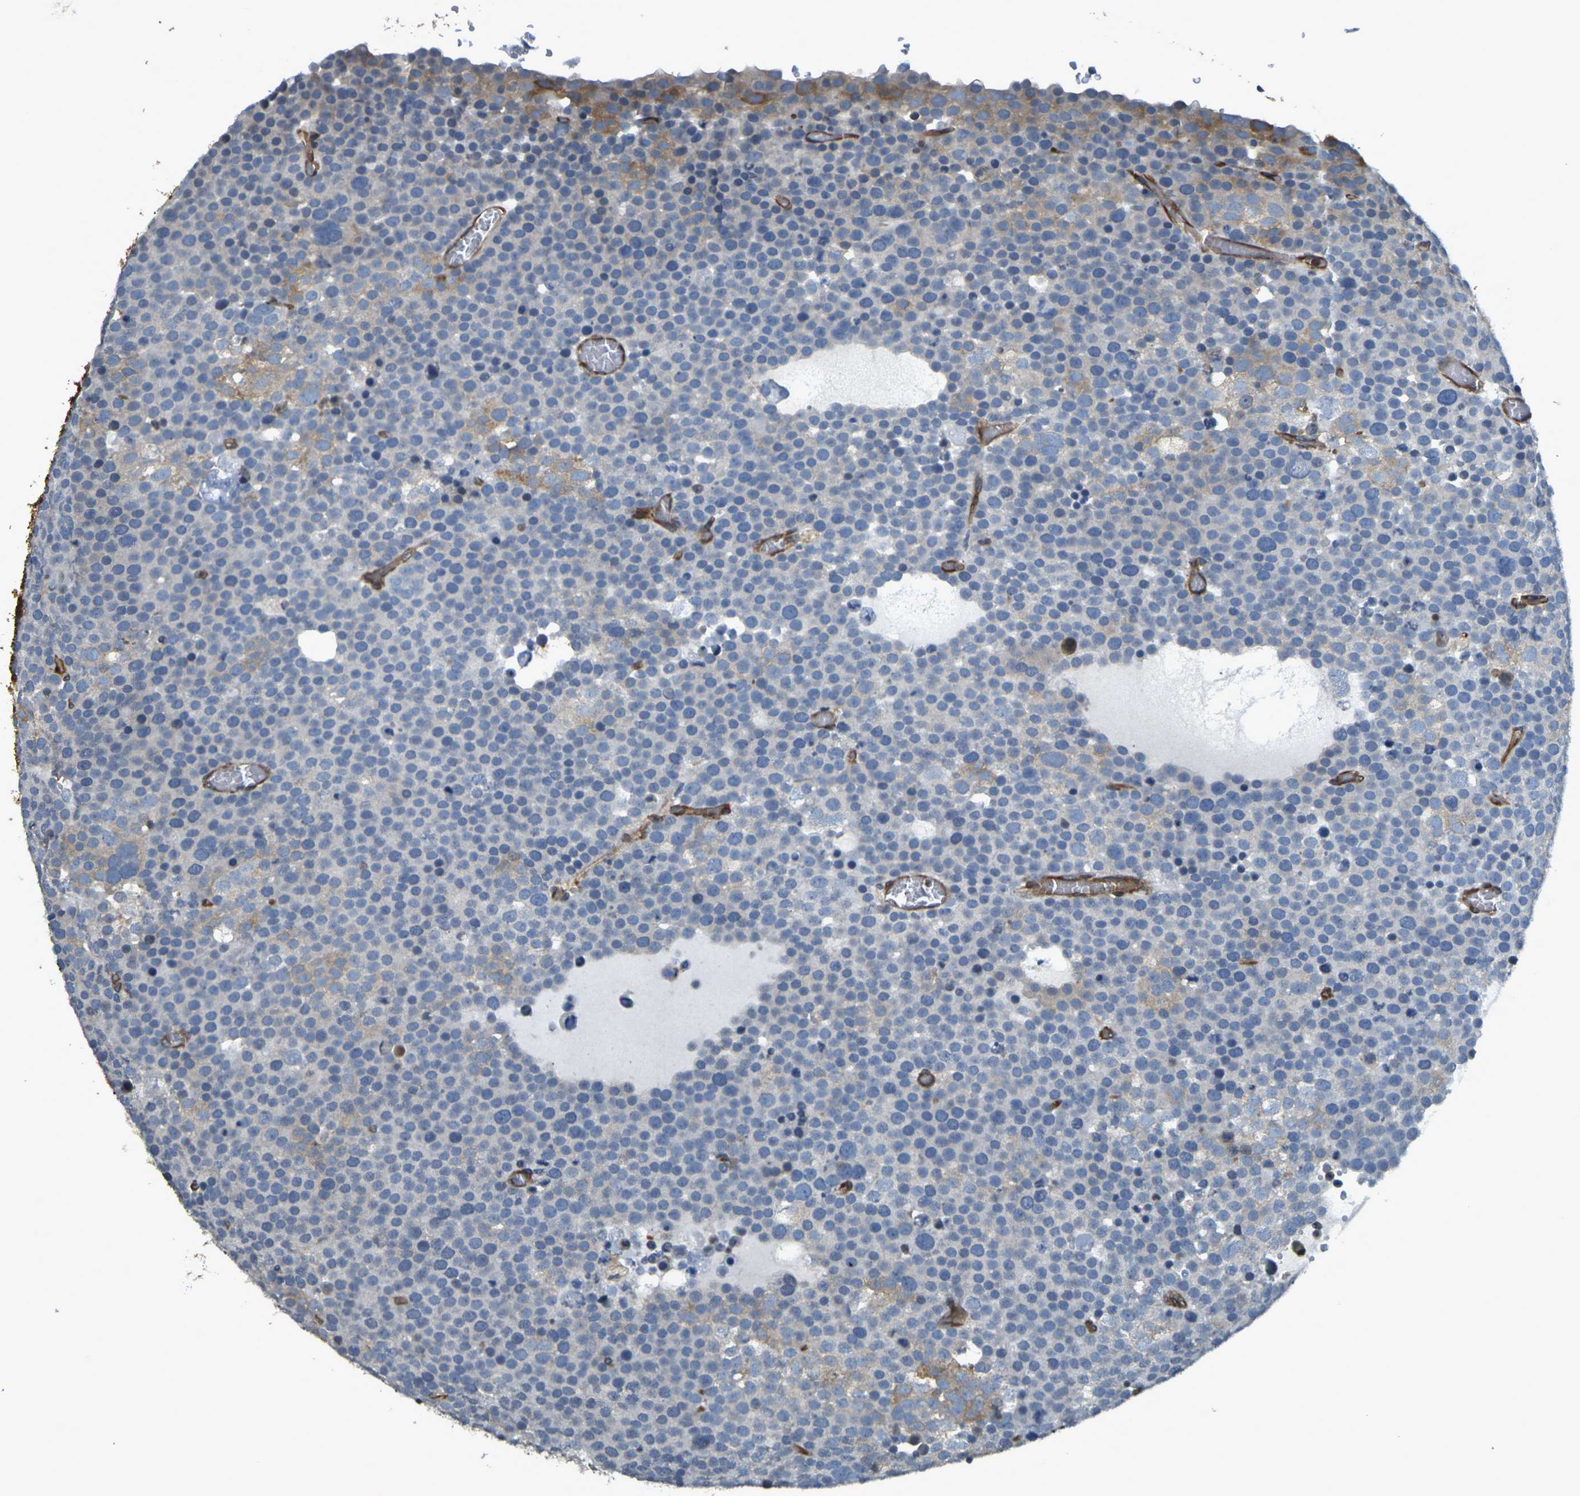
{"staining": {"intensity": "negative", "quantity": "none", "location": "none"}, "tissue": "testis cancer", "cell_type": "Tumor cells", "image_type": "cancer", "snomed": [{"axis": "morphology", "description": "Seminoma, NOS"}, {"axis": "topography", "description": "Testis"}], "caption": "This is an IHC histopathology image of testis cancer. There is no expression in tumor cells.", "gene": "CAST", "patient": {"sex": "male", "age": 71}}